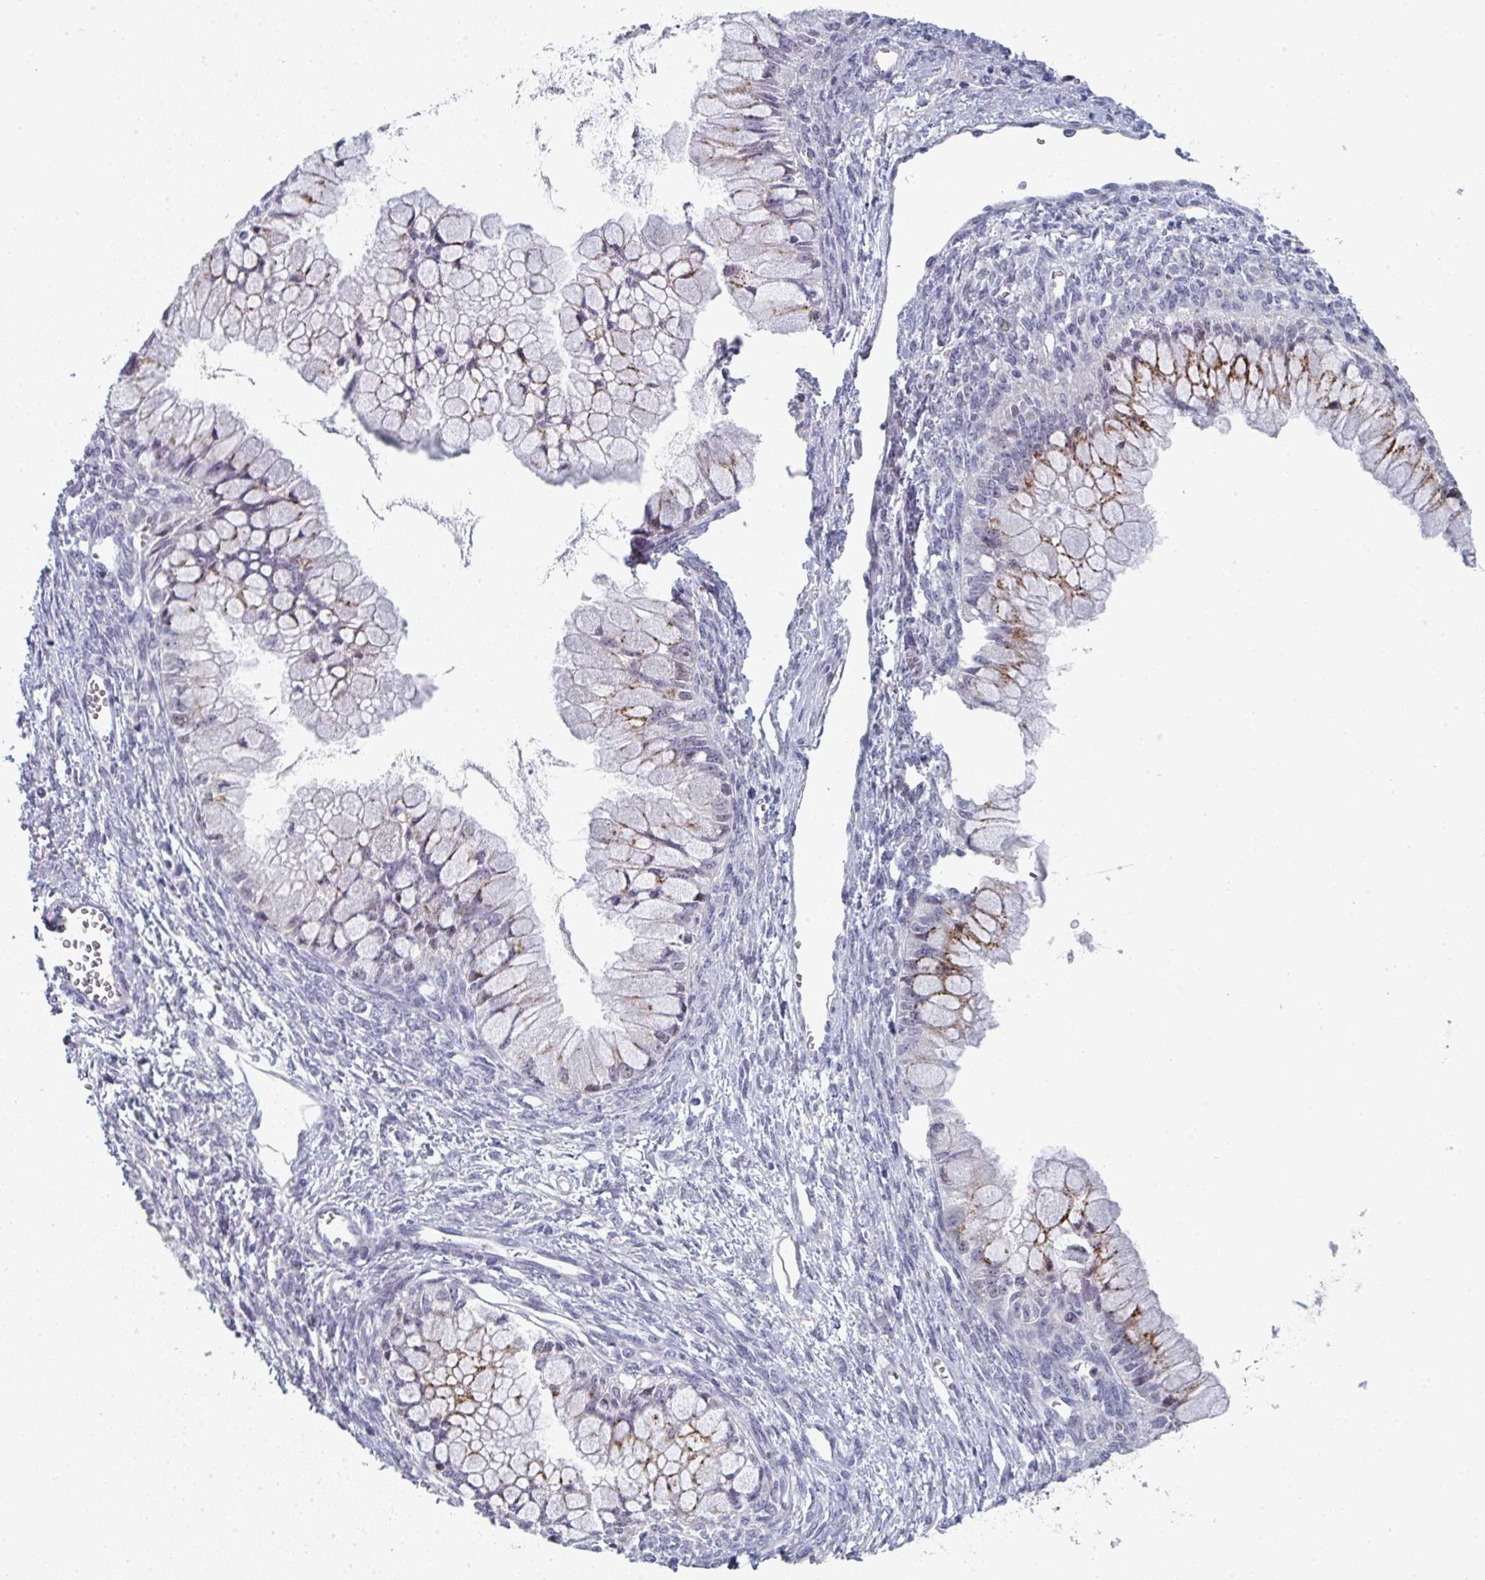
{"staining": {"intensity": "moderate", "quantity": "25%-75%", "location": "cytoplasmic/membranous"}, "tissue": "ovarian cancer", "cell_type": "Tumor cells", "image_type": "cancer", "snomed": [{"axis": "morphology", "description": "Cystadenocarcinoma, mucinous, NOS"}, {"axis": "topography", "description": "Ovary"}], "caption": "Mucinous cystadenocarcinoma (ovarian) was stained to show a protein in brown. There is medium levels of moderate cytoplasmic/membranous expression in approximately 25%-75% of tumor cells.", "gene": "A1CF", "patient": {"sex": "female", "age": 34}}